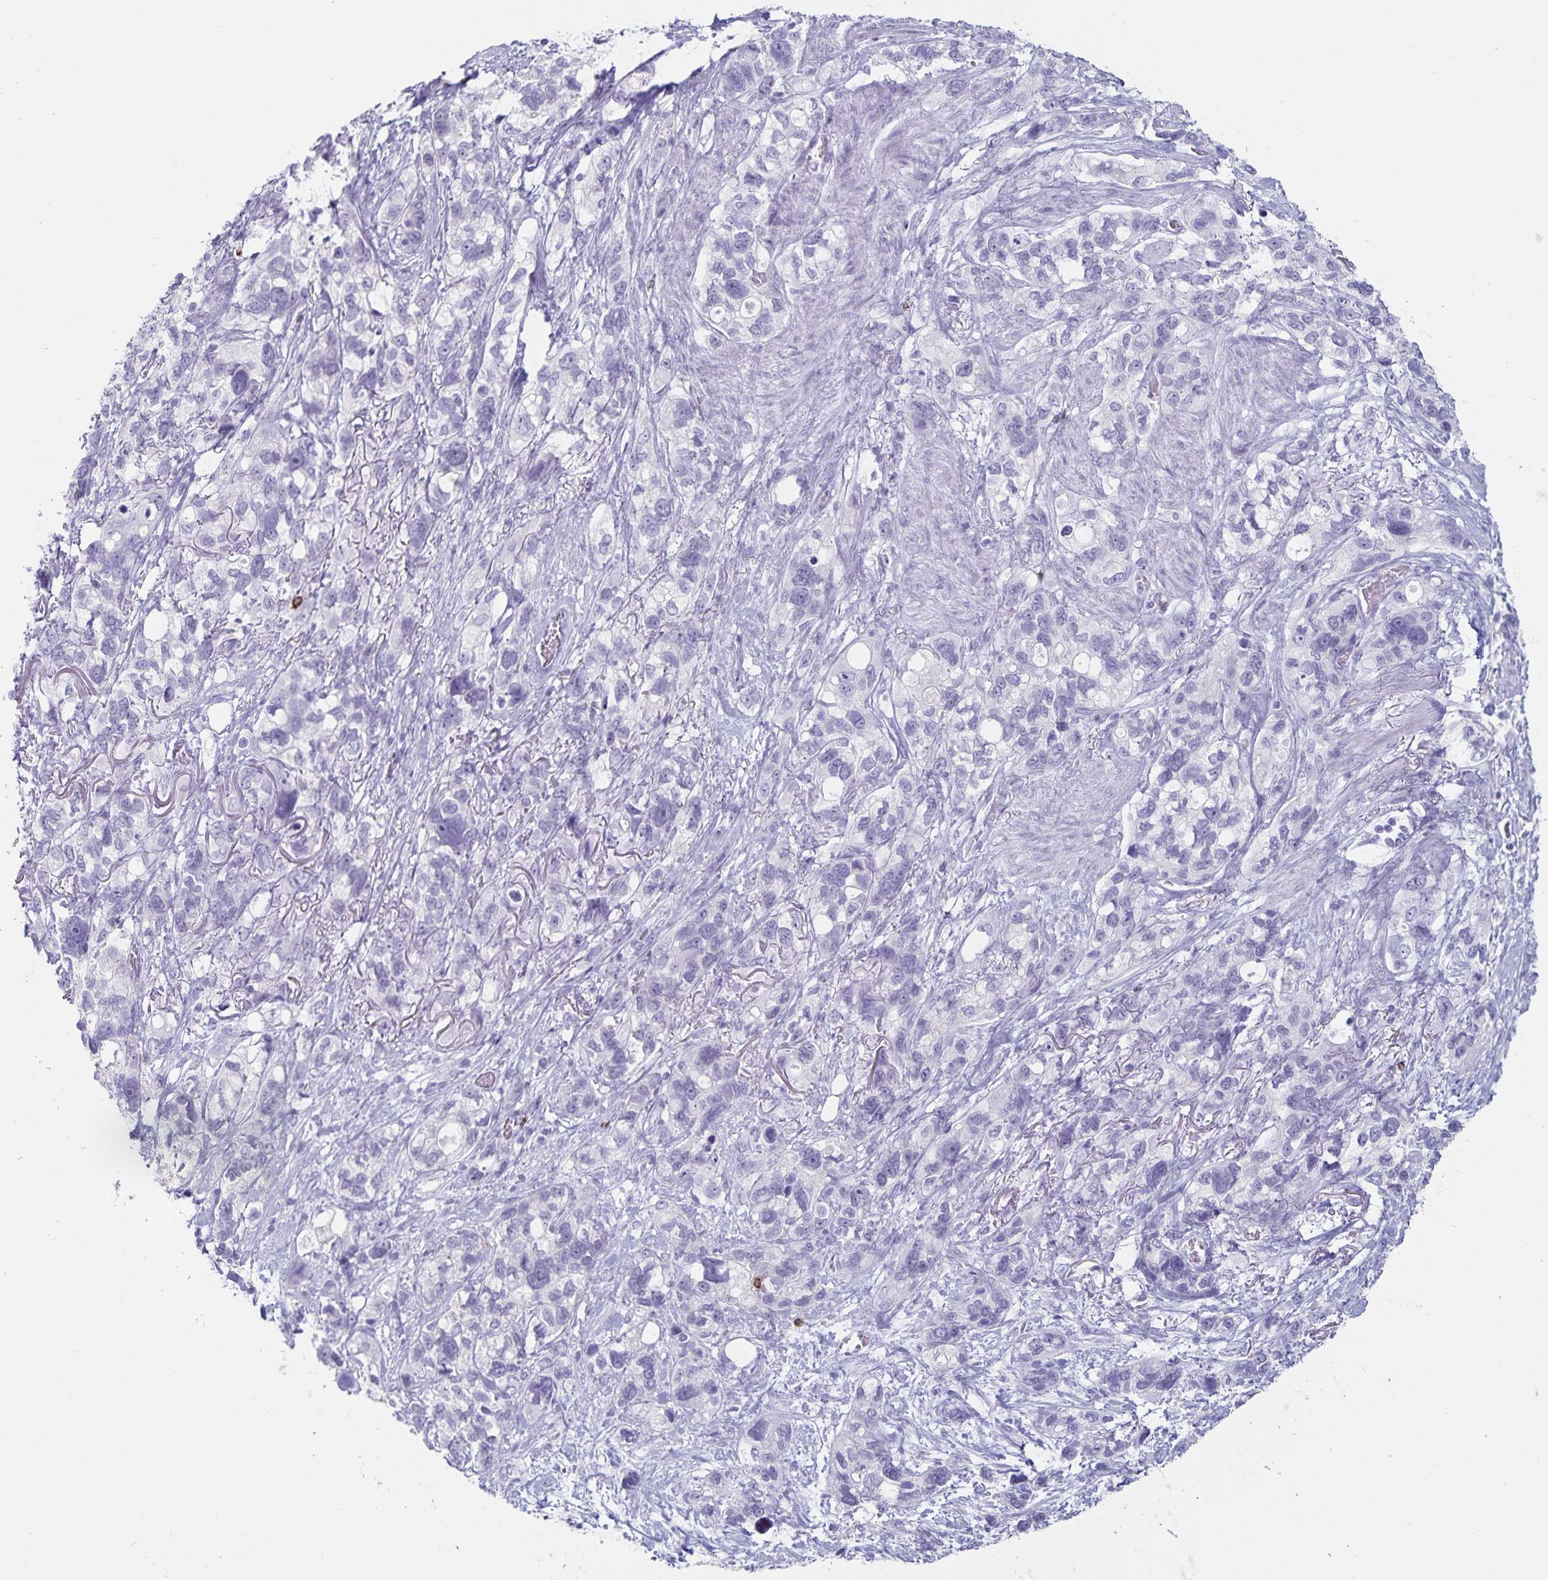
{"staining": {"intensity": "negative", "quantity": "none", "location": "none"}, "tissue": "stomach cancer", "cell_type": "Tumor cells", "image_type": "cancer", "snomed": [{"axis": "morphology", "description": "Adenocarcinoma, NOS"}, {"axis": "topography", "description": "Stomach, upper"}], "caption": "Photomicrograph shows no protein expression in tumor cells of adenocarcinoma (stomach) tissue. (Brightfield microscopy of DAB immunohistochemistry (IHC) at high magnification).", "gene": "GNLY", "patient": {"sex": "female", "age": 81}}